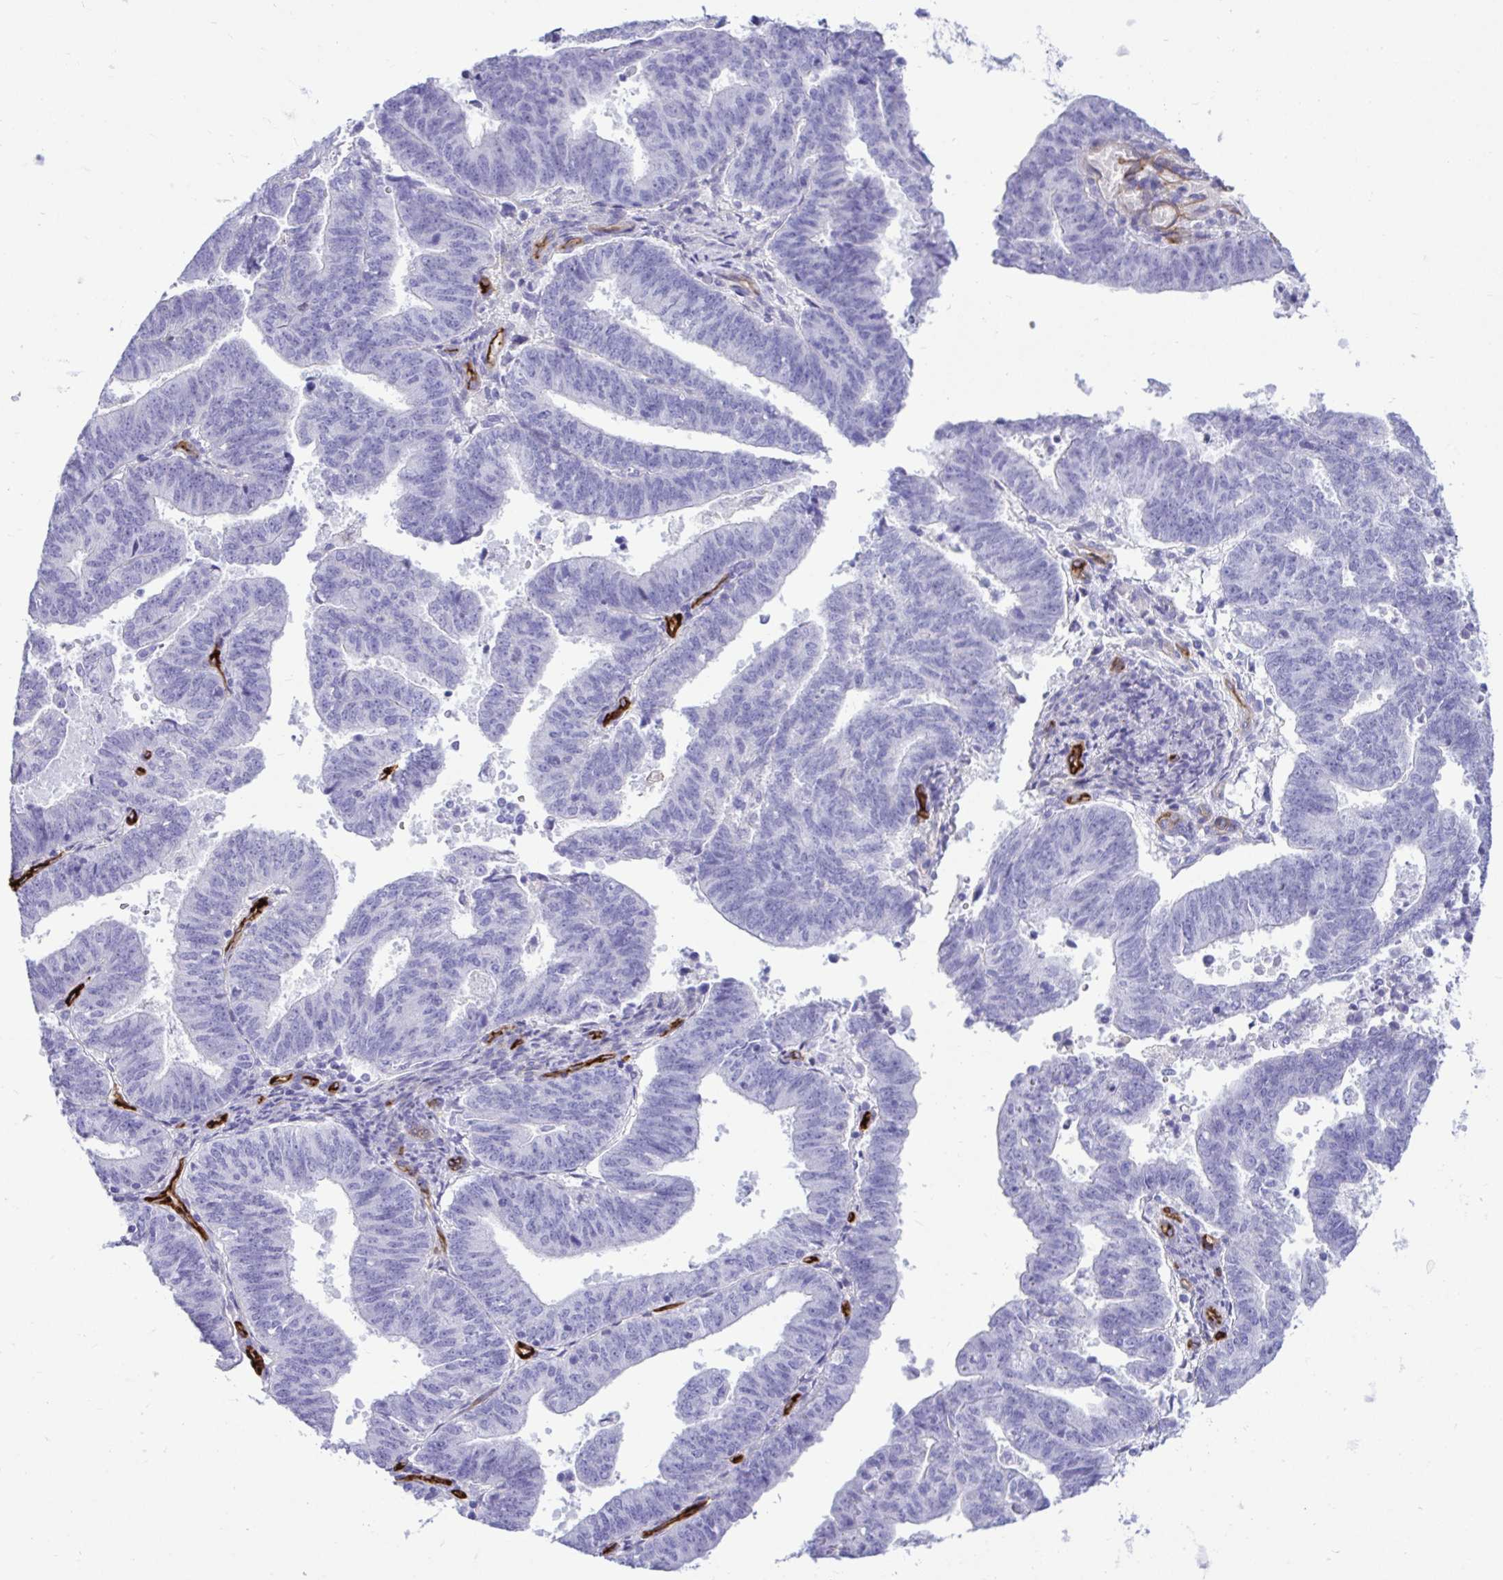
{"staining": {"intensity": "negative", "quantity": "none", "location": "none"}, "tissue": "endometrial cancer", "cell_type": "Tumor cells", "image_type": "cancer", "snomed": [{"axis": "morphology", "description": "Adenocarcinoma, NOS"}, {"axis": "topography", "description": "Endometrium"}], "caption": "This is an immunohistochemistry (IHC) image of human endometrial cancer. There is no staining in tumor cells.", "gene": "ABCG2", "patient": {"sex": "female", "age": 82}}